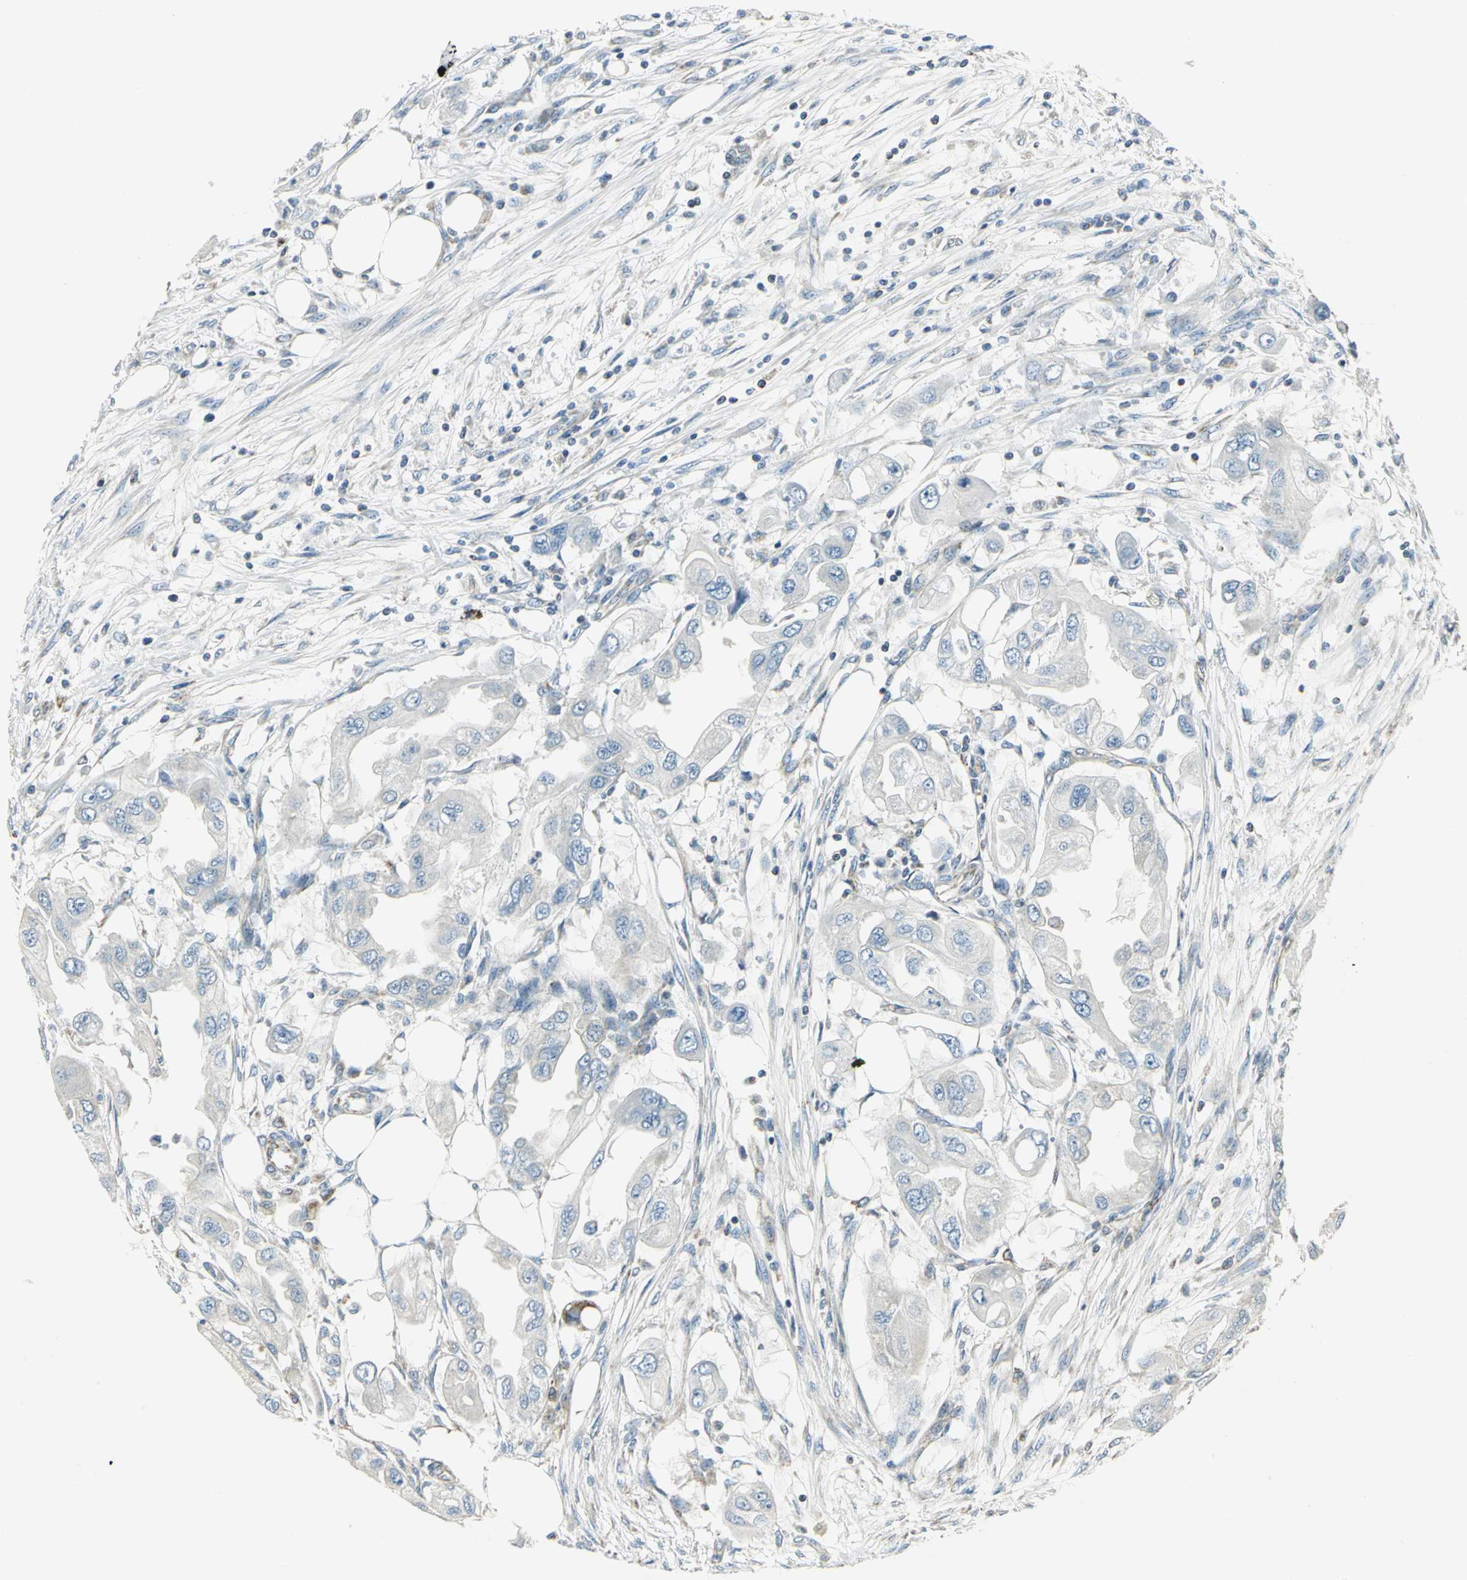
{"staining": {"intensity": "weak", "quantity": "<25%", "location": "cytoplasmic/membranous"}, "tissue": "endometrial cancer", "cell_type": "Tumor cells", "image_type": "cancer", "snomed": [{"axis": "morphology", "description": "Adenocarcinoma, NOS"}, {"axis": "topography", "description": "Endometrium"}], "caption": "Immunohistochemical staining of human endometrial cancer displays no significant expression in tumor cells.", "gene": "ACADM", "patient": {"sex": "female", "age": 67}}